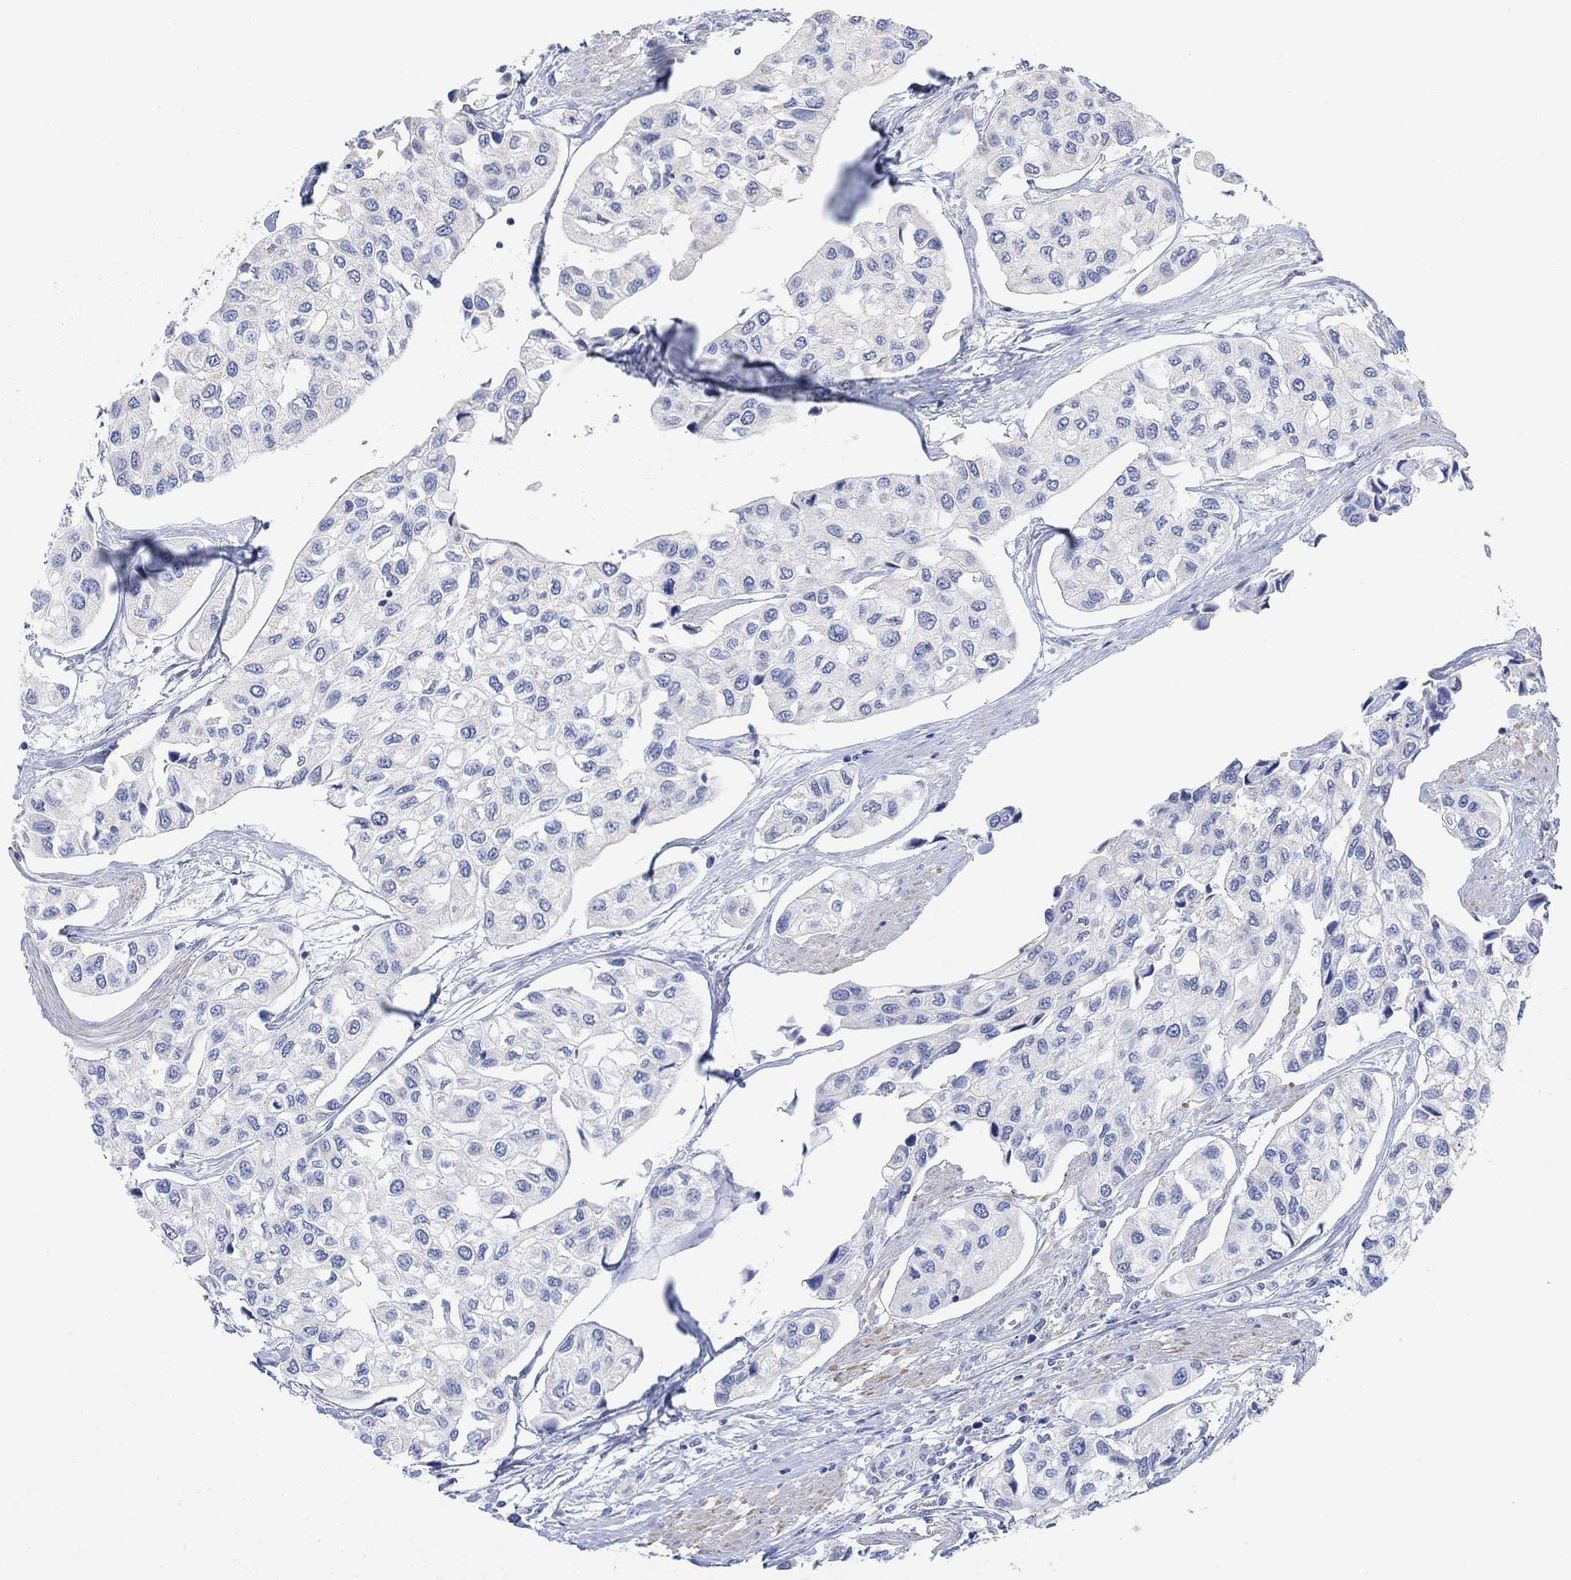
{"staining": {"intensity": "negative", "quantity": "none", "location": "none"}, "tissue": "urothelial cancer", "cell_type": "Tumor cells", "image_type": "cancer", "snomed": [{"axis": "morphology", "description": "Urothelial carcinoma, High grade"}, {"axis": "topography", "description": "Urinary bladder"}], "caption": "High-grade urothelial carcinoma was stained to show a protein in brown. There is no significant expression in tumor cells.", "gene": "SYT12", "patient": {"sex": "male", "age": 73}}